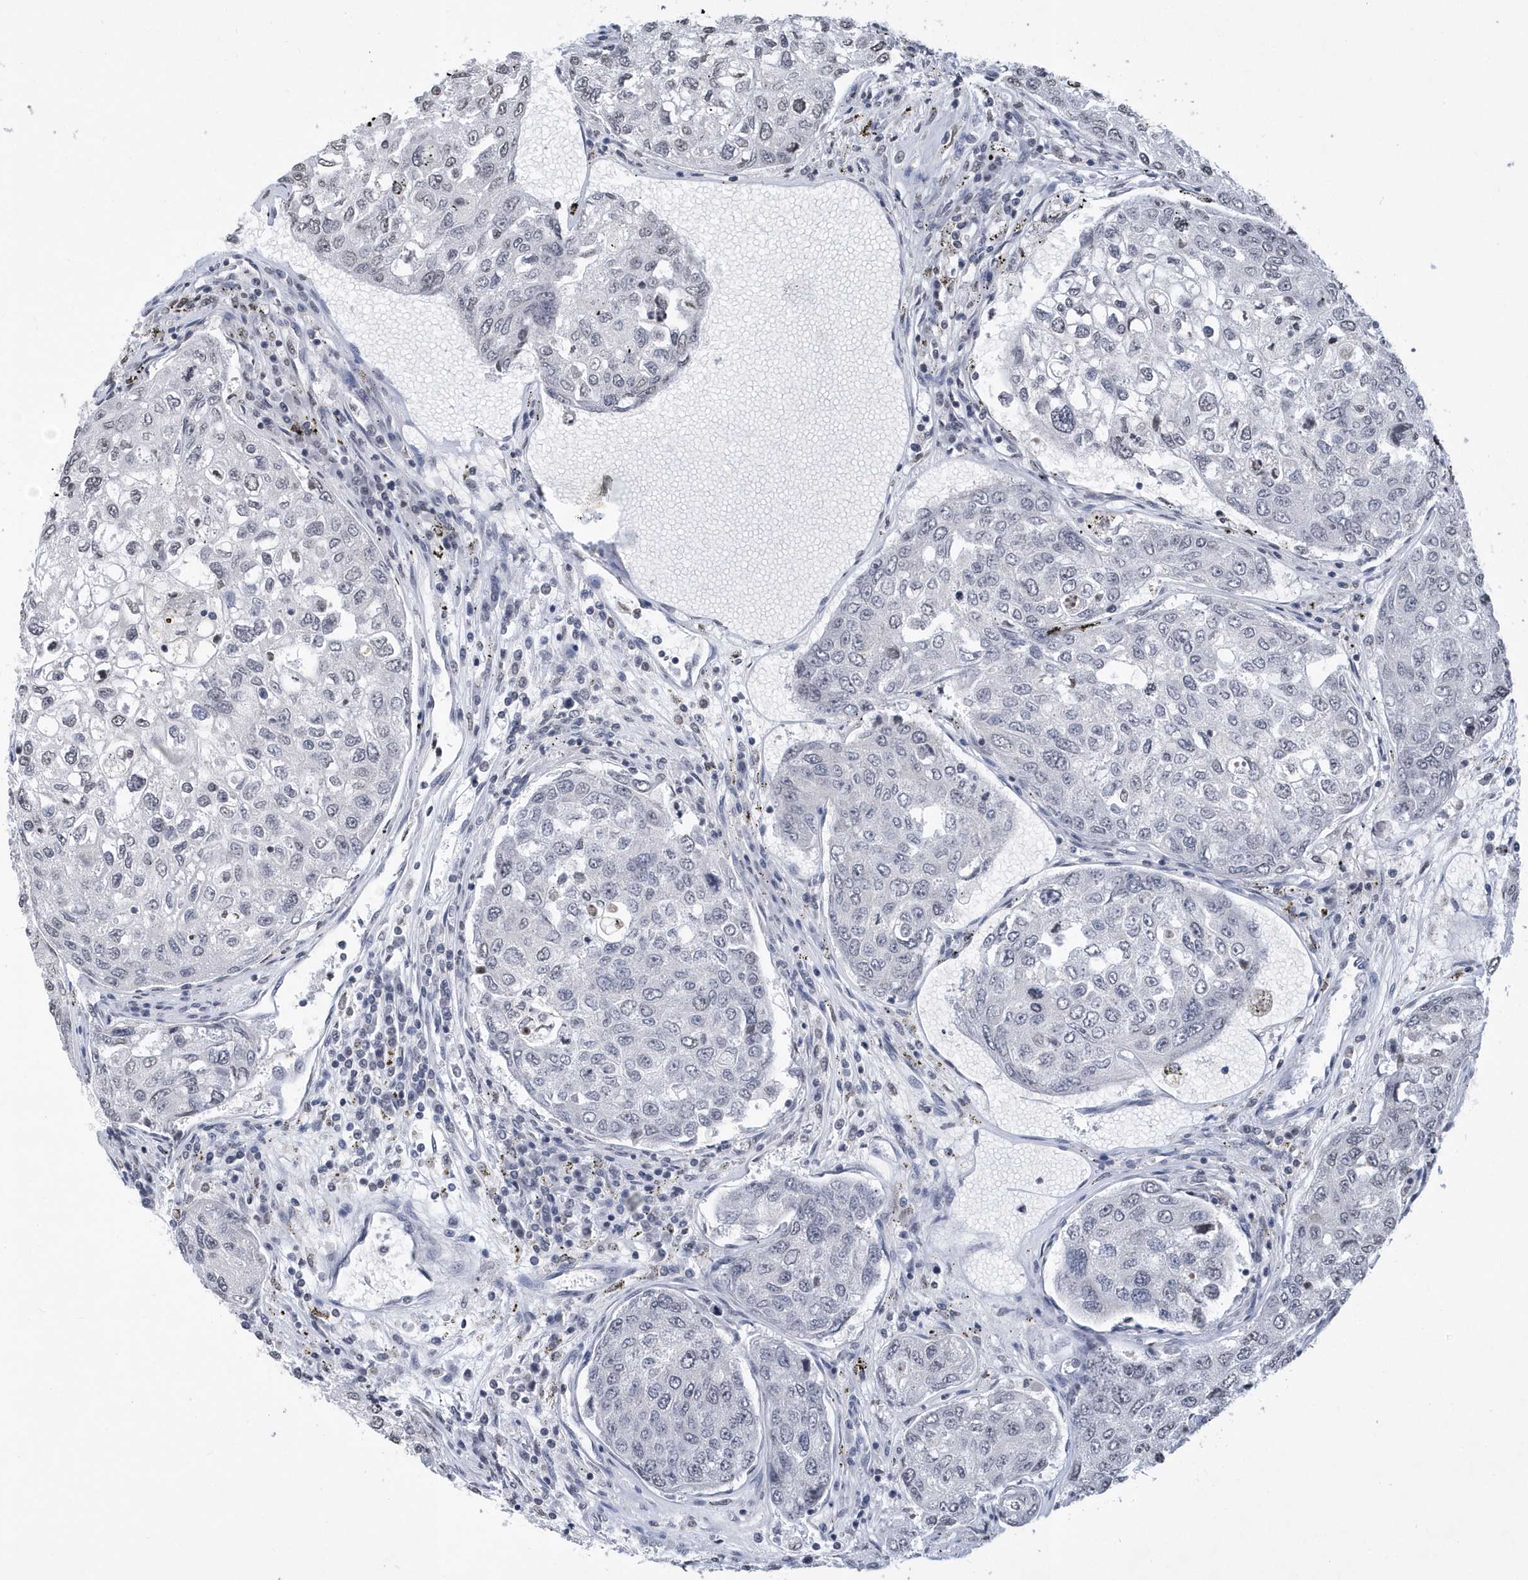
{"staining": {"intensity": "negative", "quantity": "none", "location": "none"}, "tissue": "urothelial cancer", "cell_type": "Tumor cells", "image_type": "cancer", "snomed": [{"axis": "morphology", "description": "Urothelial carcinoma, High grade"}, {"axis": "topography", "description": "Lymph node"}, {"axis": "topography", "description": "Urinary bladder"}], "caption": "Tumor cells show no significant positivity in urothelial carcinoma (high-grade).", "gene": "VWA5B2", "patient": {"sex": "male", "age": 51}}